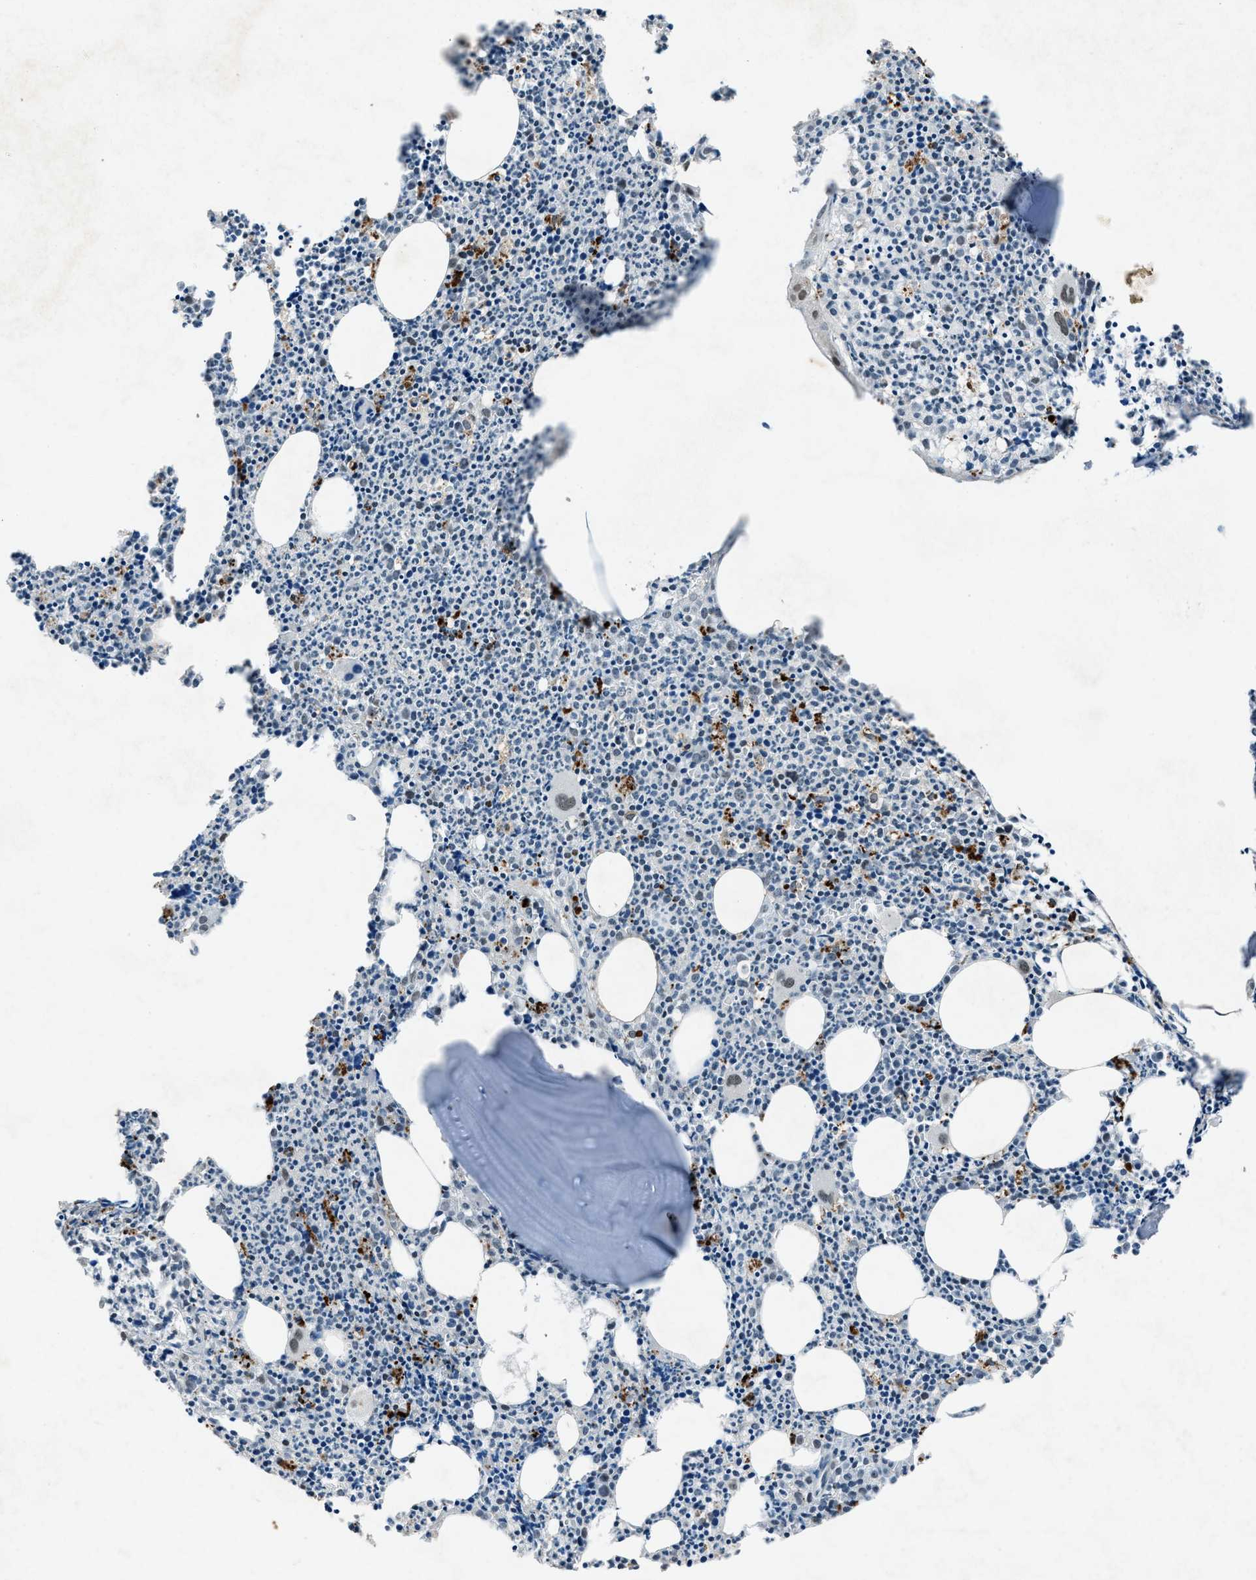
{"staining": {"intensity": "moderate", "quantity": "<25%", "location": "nuclear"}, "tissue": "bone marrow", "cell_type": "Hematopoietic cells", "image_type": "normal", "snomed": [{"axis": "morphology", "description": "Normal tissue, NOS"}, {"axis": "morphology", "description": "Inflammation, NOS"}, {"axis": "topography", "description": "Bone marrow"}], "caption": "A brown stain shows moderate nuclear positivity of a protein in hematopoietic cells of benign bone marrow.", "gene": "ADCY1", "patient": {"sex": "female", "age": 53}}